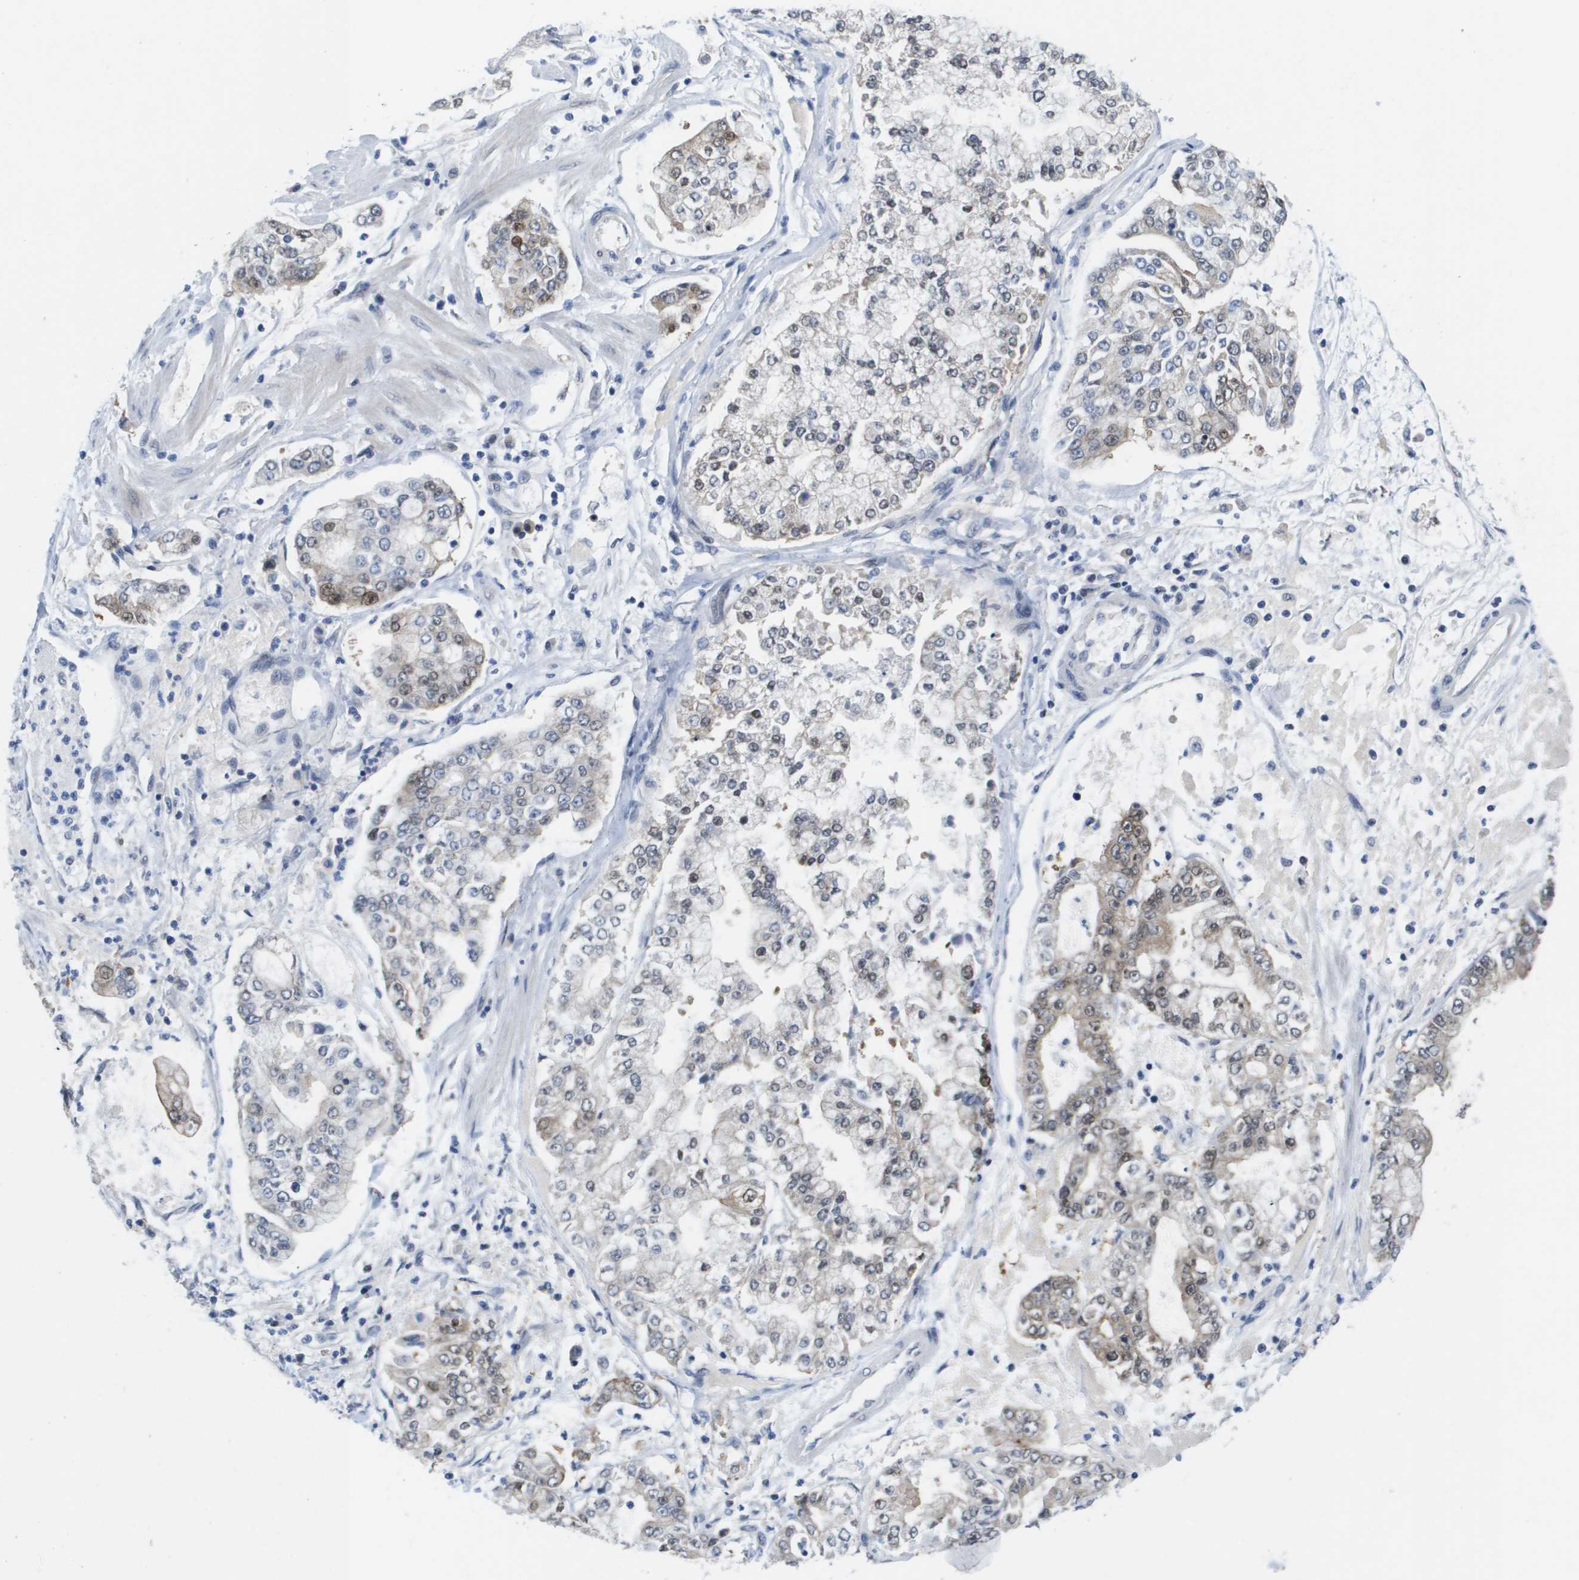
{"staining": {"intensity": "moderate", "quantity": "<25%", "location": "cytoplasmic/membranous,nuclear"}, "tissue": "stomach cancer", "cell_type": "Tumor cells", "image_type": "cancer", "snomed": [{"axis": "morphology", "description": "Adenocarcinoma, NOS"}, {"axis": "topography", "description": "Stomach"}], "caption": "Brown immunohistochemical staining in stomach cancer (adenocarcinoma) exhibits moderate cytoplasmic/membranous and nuclear positivity in about <25% of tumor cells.", "gene": "FKBP4", "patient": {"sex": "male", "age": 76}}